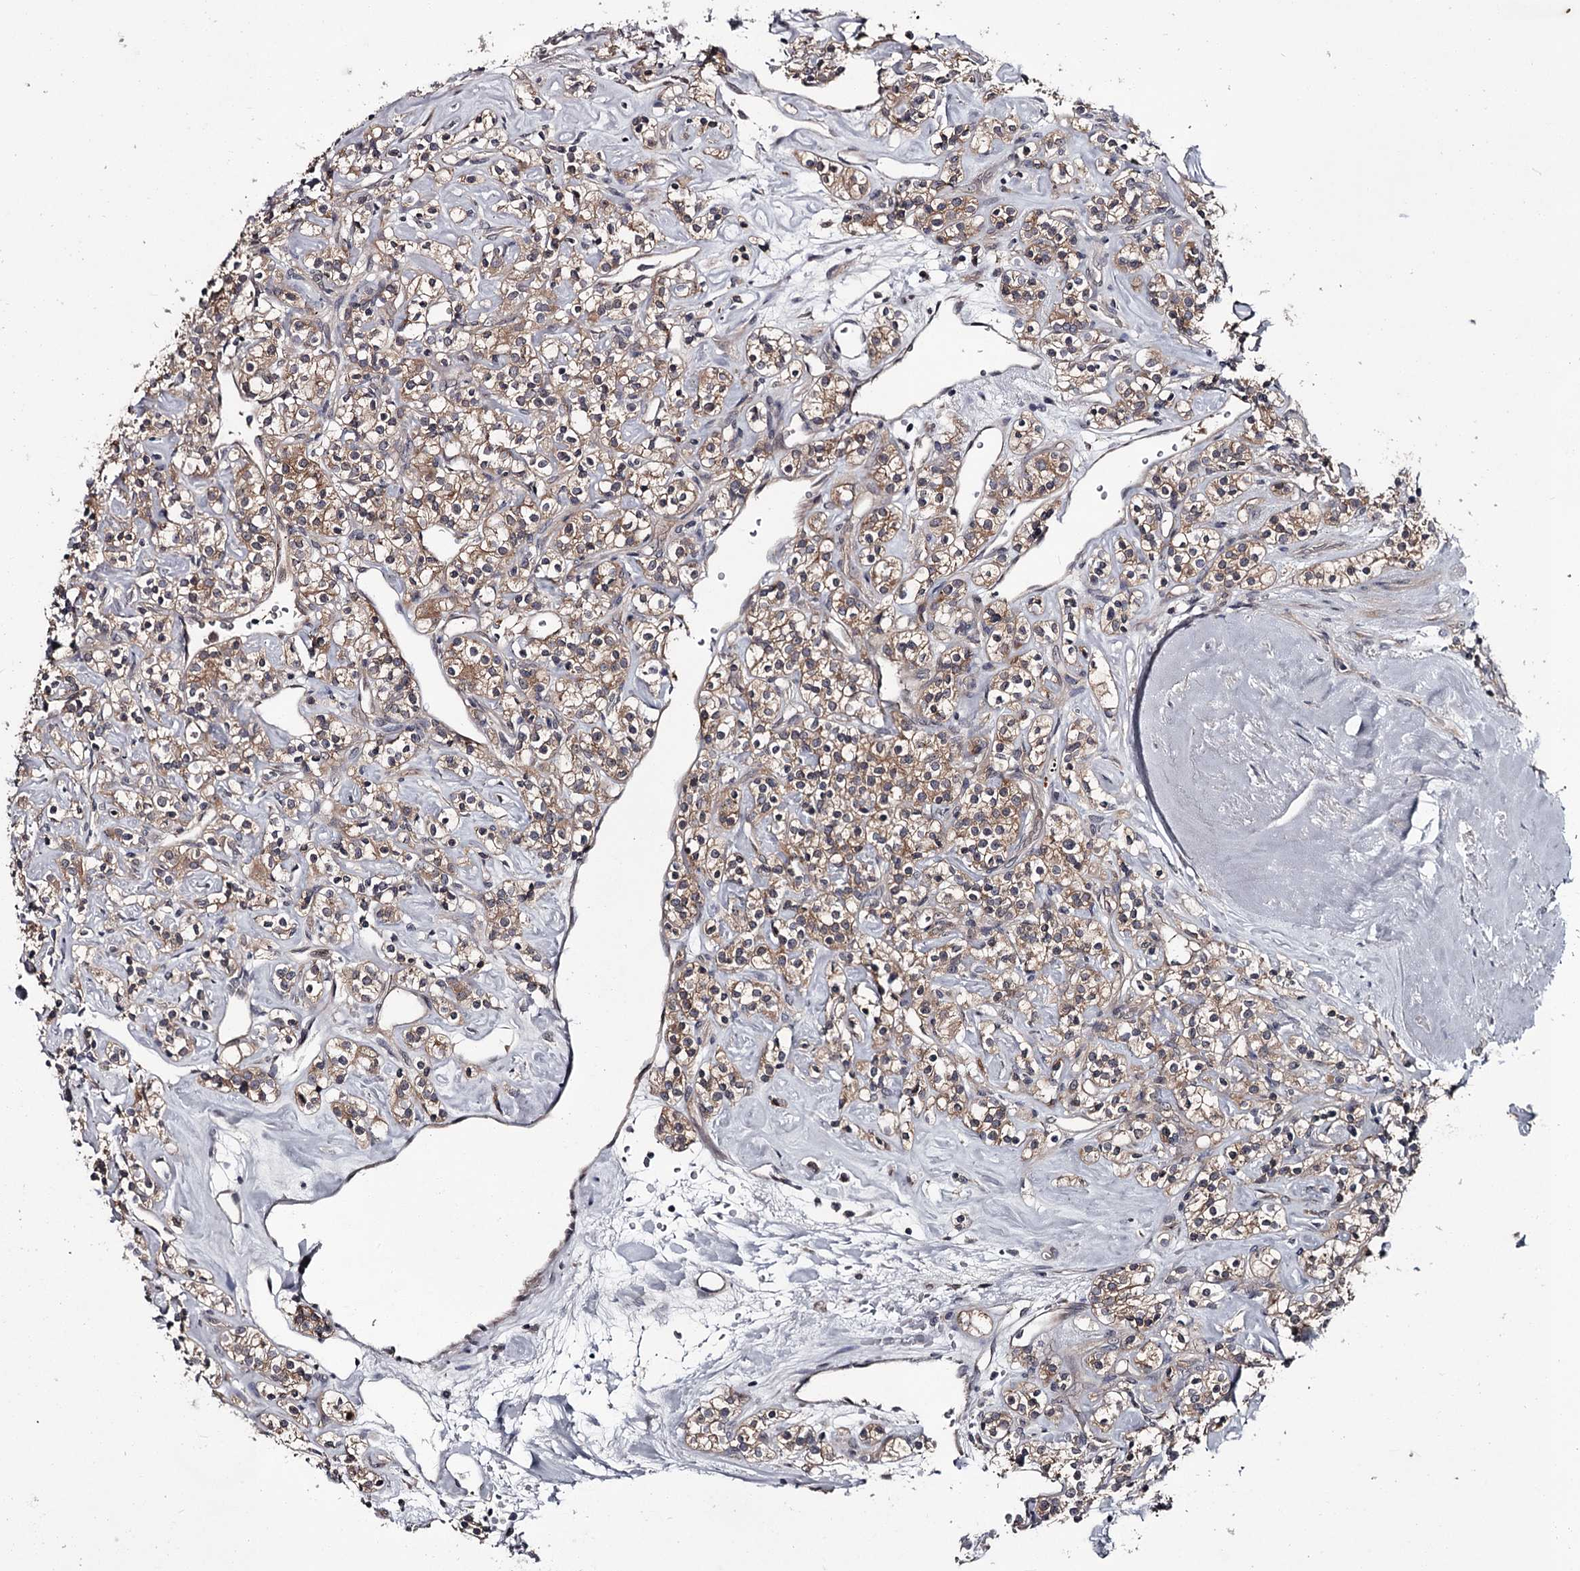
{"staining": {"intensity": "weak", "quantity": ">75%", "location": "cytoplasmic/membranous"}, "tissue": "renal cancer", "cell_type": "Tumor cells", "image_type": "cancer", "snomed": [{"axis": "morphology", "description": "Adenocarcinoma, NOS"}, {"axis": "topography", "description": "Kidney"}], "caption": "A high-resolution micrograph shows IHC staining of renal cancer (adenocarcinoma), which demonstrates weak cytoplasmic/membranous expression in approximately >75% of tumor cells.", "gene": "DAO", "patient": {"sex": "male", "age": 77}}